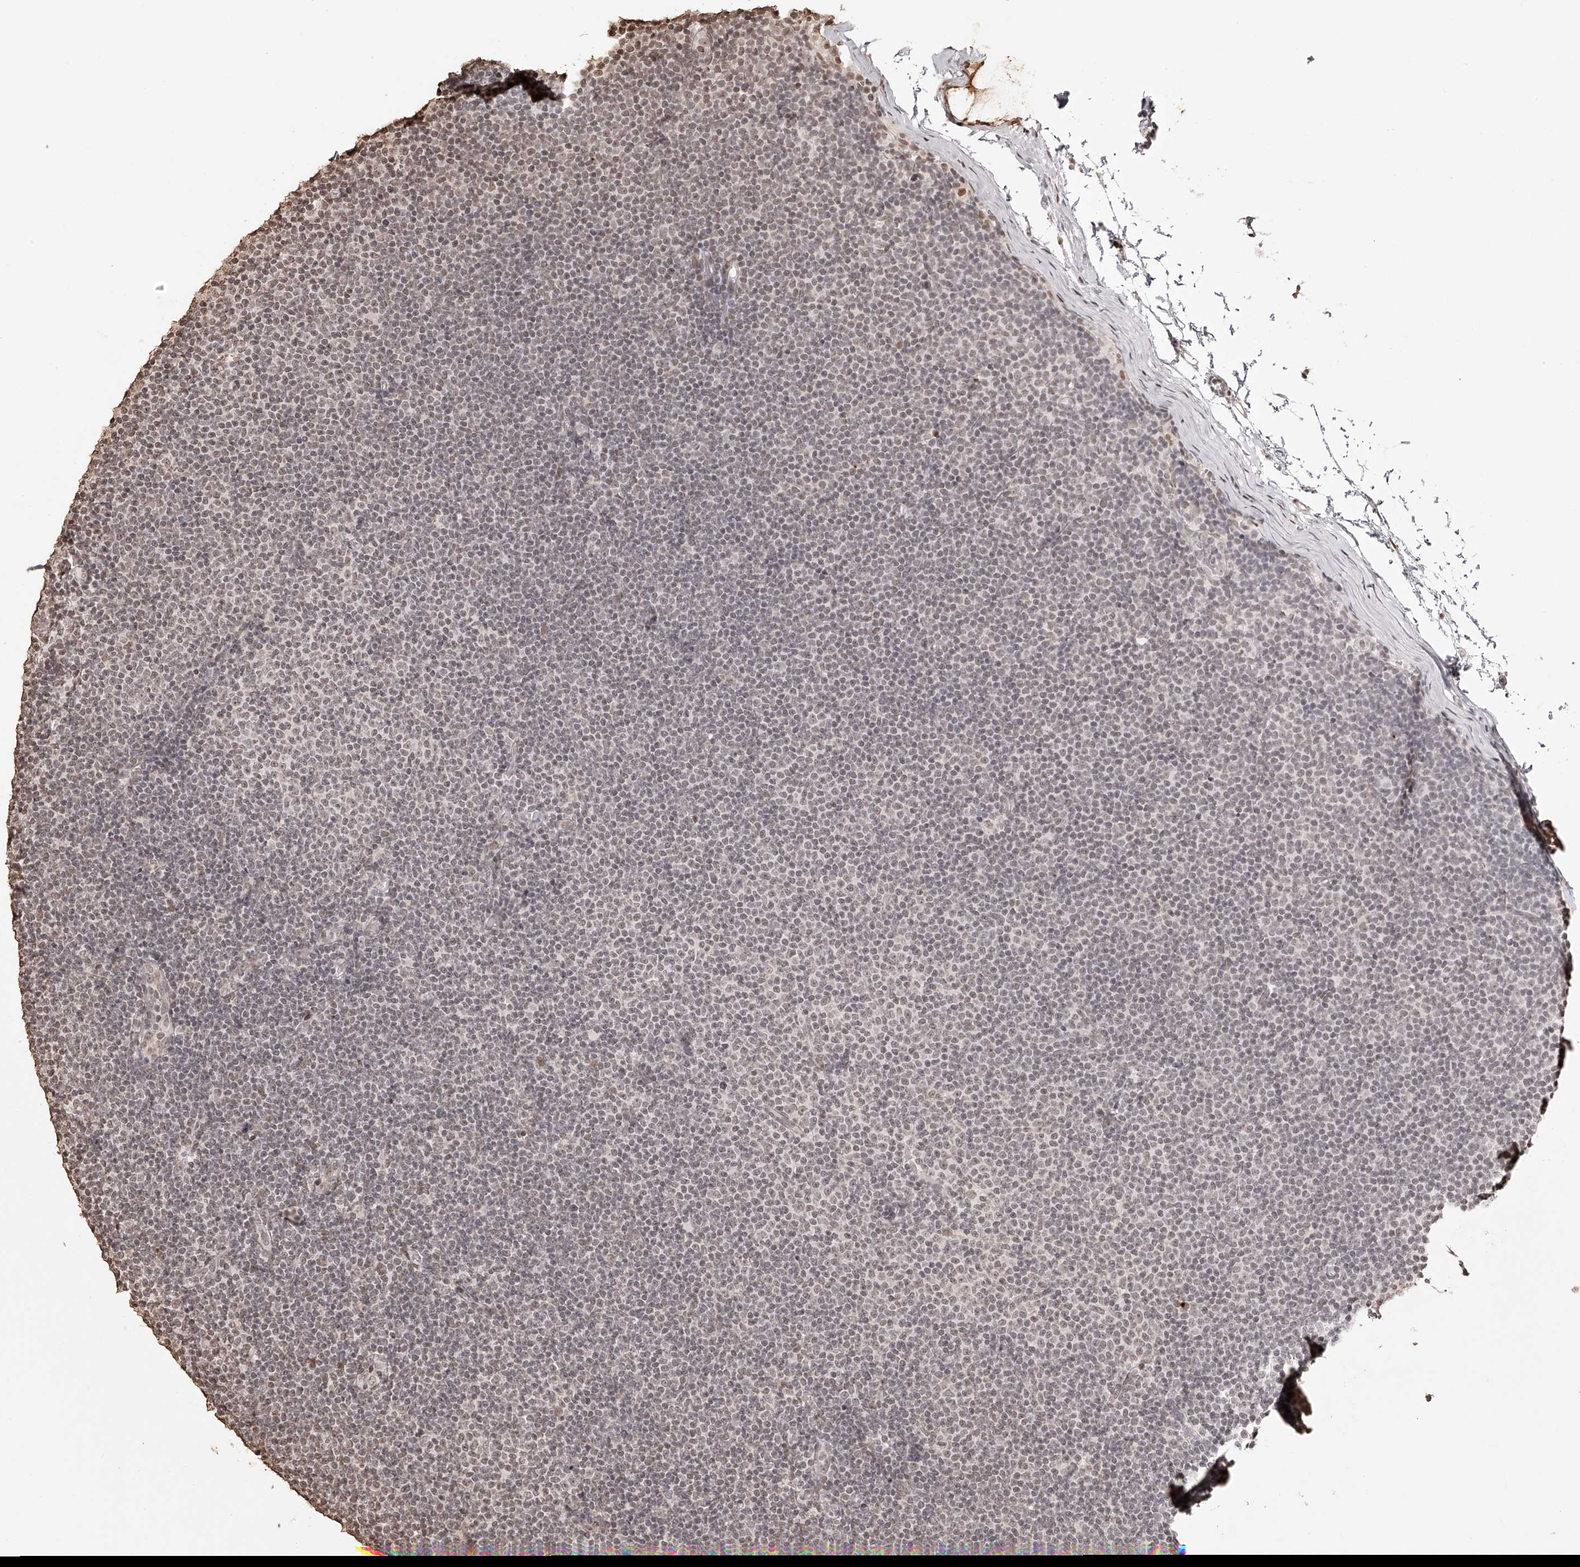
{"staining": {"intensity": "weak", "quantity": ">75%", "location": "nuclear"}, "tissue": "lymphoma", "cell_type": "Tumor cells", "image_type": "cancer", "snomed": [{"axis": "morphology", "description": "Malignant lymphoma, non-Hodgkin's type, Low grade"}, {"axis": "topography", "description": "Lymph node"}], "caption": "Immunohistochemical staining of lymphoma demonstrates low levels of weak nuclear protein positivity in approximately >75% of tumor cells.", "gene": "ZNF503", "patient": {"sex": "female", "age": 53}}